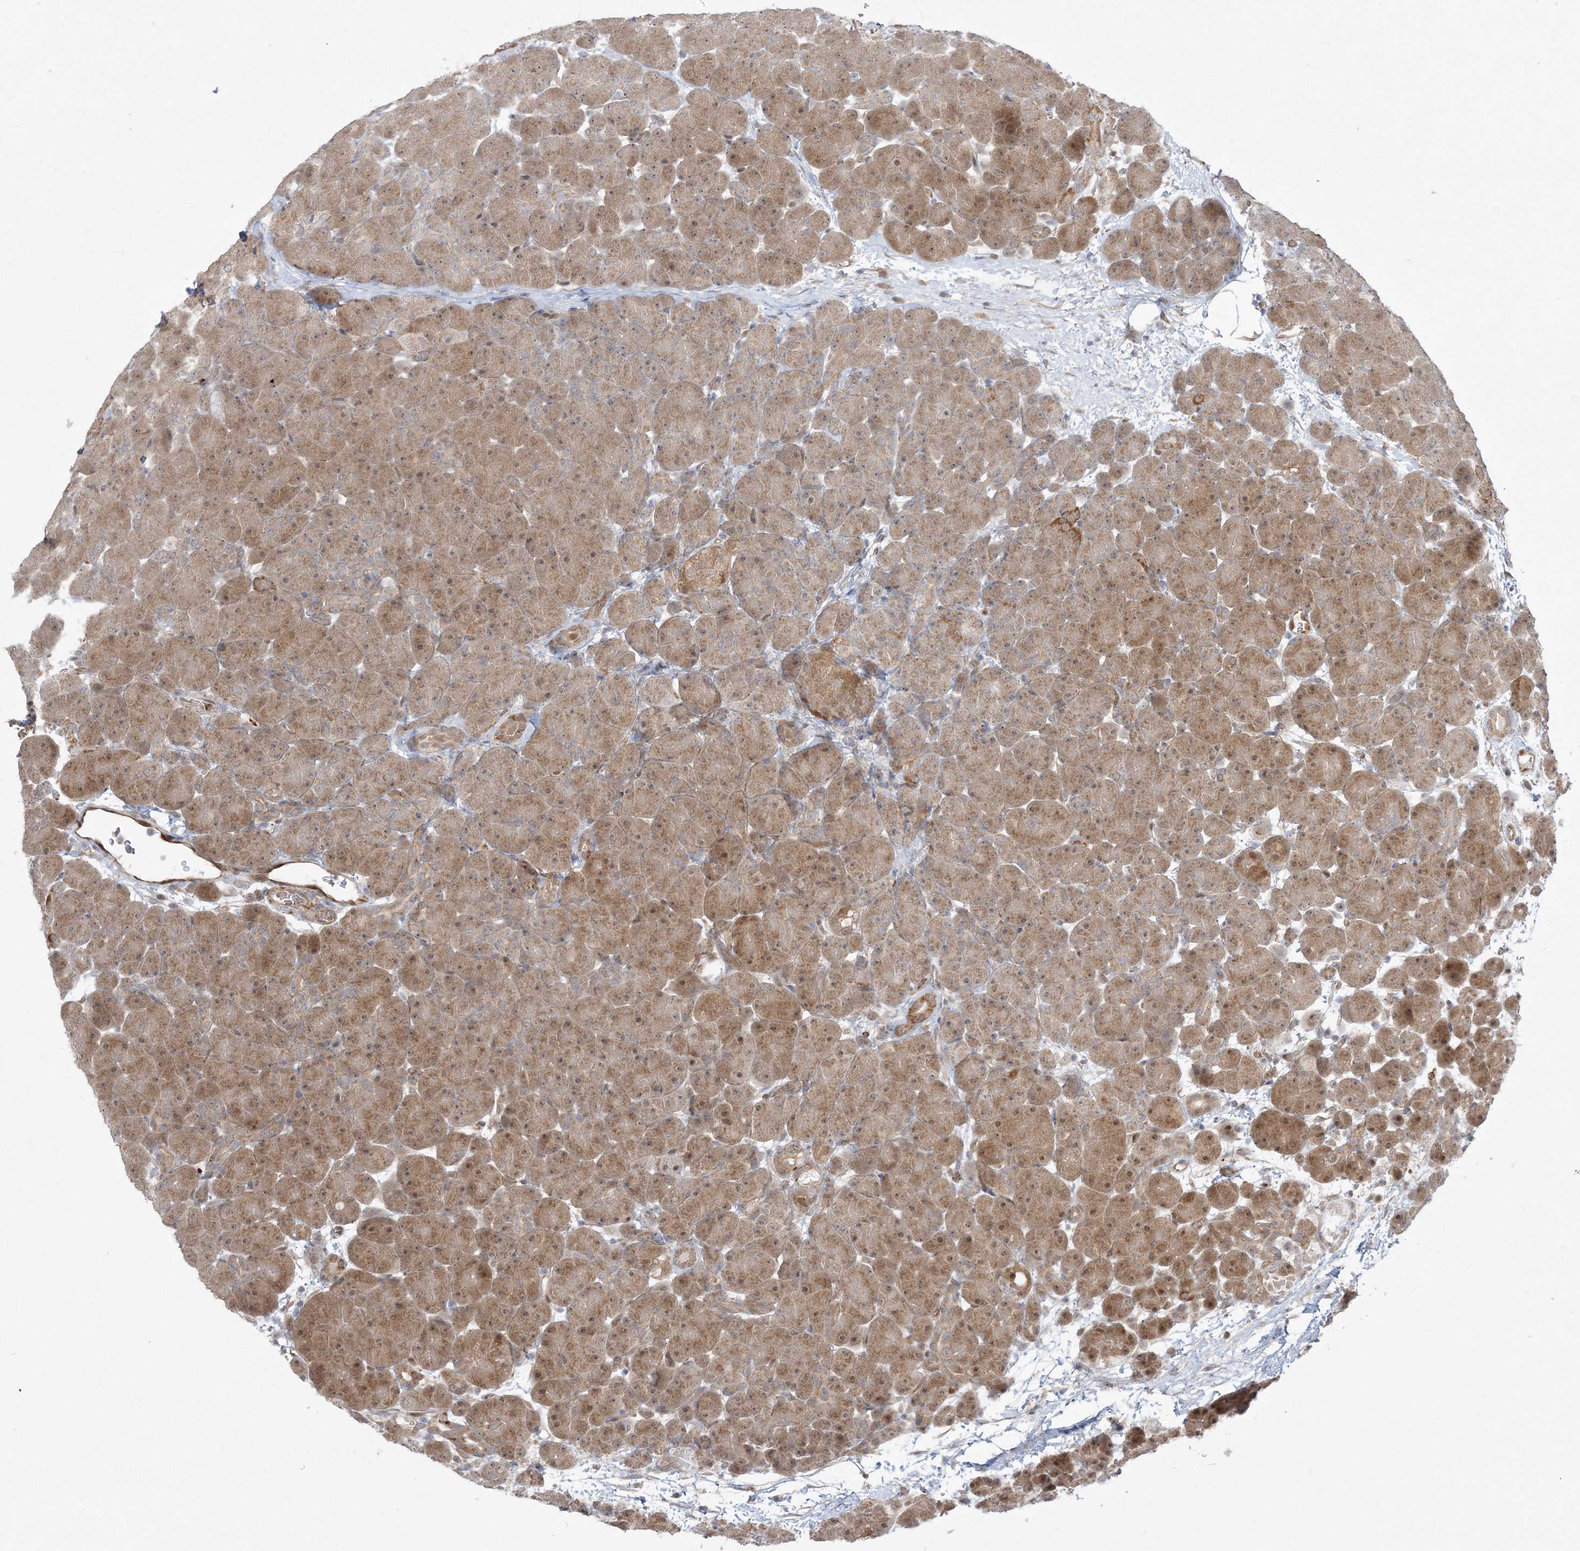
{"staining": {"intensity": "moderate", "quantity": ">75%", "location": "cytoplasmic/membranous,nuclear"}, "tissue": "pancreas", "cell_type": "Exocrine glandular cells", "image_type": "normal", "snomed": [{"axis": "morphology", "description": "Normal tissue, NOS"}, {"axis": "topography", "description": "Pancreas"}], "caption": "A high-resolution histopathology image shows IHC staining of benign pancreas, which demonstrates moderate cytoplasmic/membranous,nuclear positivity in approximately >75% of exocrine glandular cells.", "gene": "INPP1", "patient": {"sex": "male", "age": 66}}